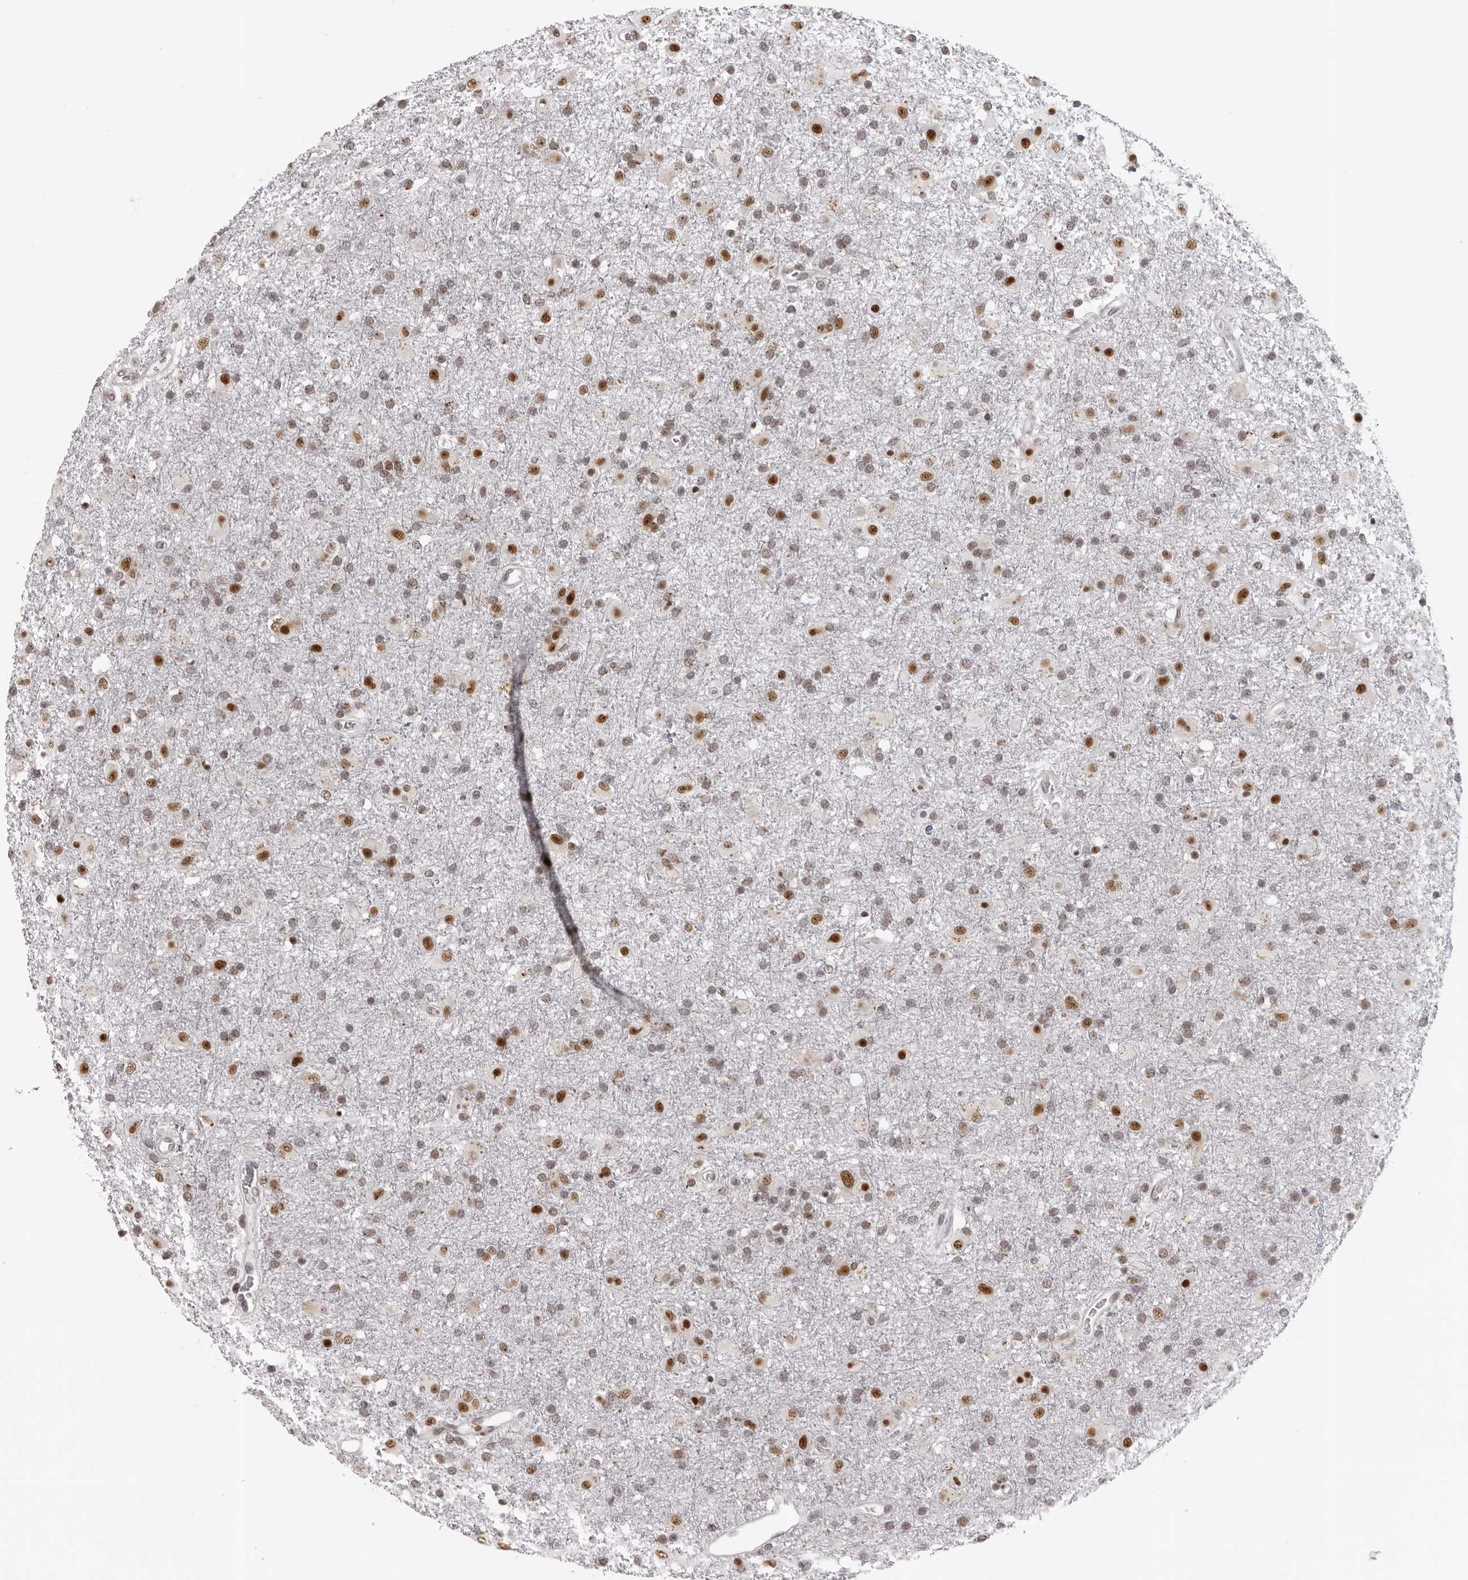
{"staining": {"intensity": "moderate", "quantity": "25%-75%", "location": "nuclear"}, "tissue": "glioma", "cell_type": "Tumor cells", "image_type": "cancer", "snomed": [{"axis": "morphology", "description": "Glioma, malignant, Low grade"}, {"axis": "topography", "description": "Brain"}], "caption": "A brown stain shows moderate nuclear expression of a protein in glioma tumor cells. The staining was performed using DAB to visualize the protein expression in brown, while the nuclei were stained in blue with hematoxylin (Magnification: 20x).", "gene": "HEXIM2", "patient": {"sex": "male", "age": 65}}